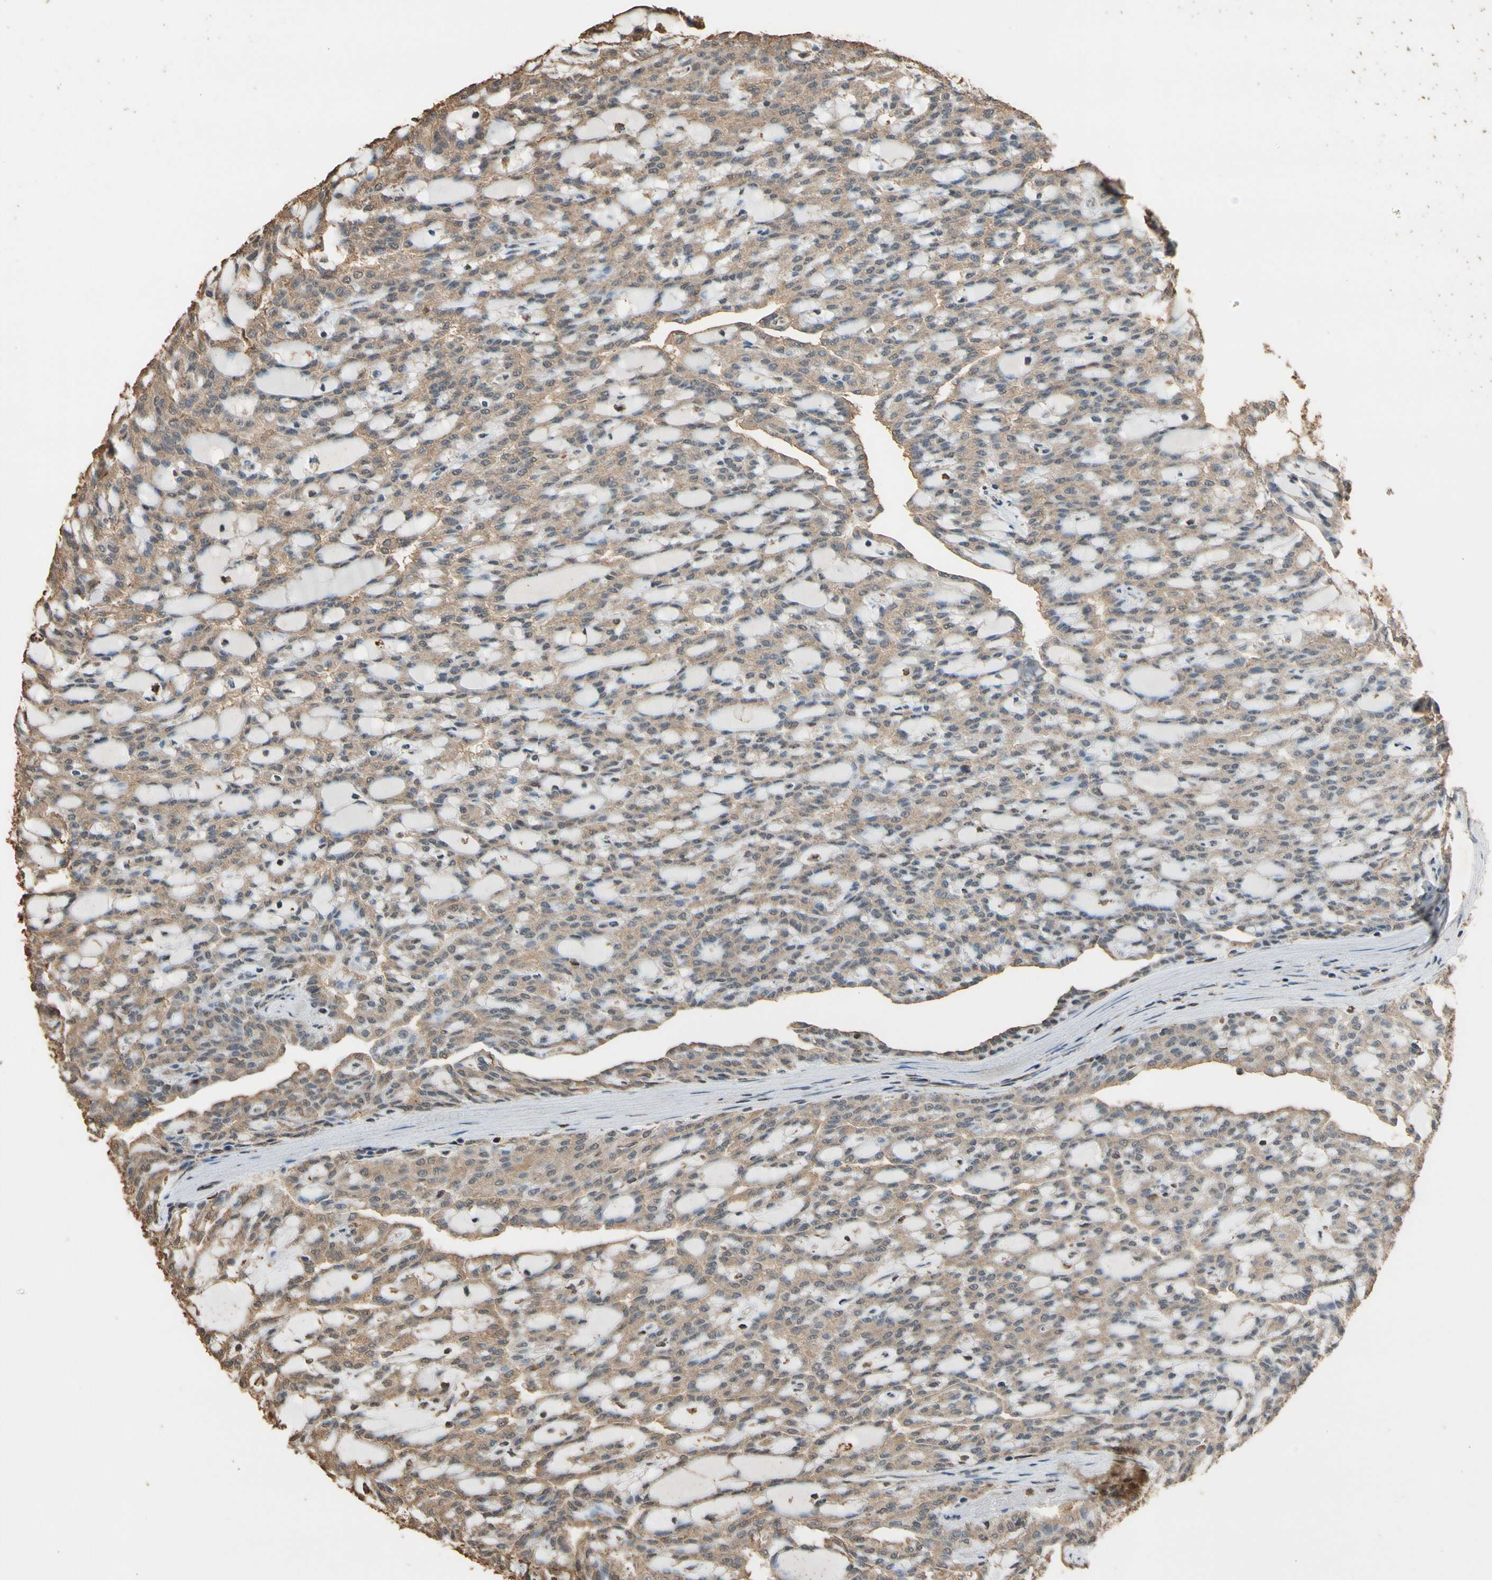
{"staining": {"intensity": "weak", "quantity": ">75%", "location": "cytoplasmic/membranous"}, "tissue": "renal cancer", "cell_type": "Tumor cells", "image_type": "cancer", "snomed": [{"axis": "morphology", "description": "Adenocarcinoma, NOS"}, {"axis": "topography", "description": "Kidney"}], "caption": "High-magnification brightfield microscopy of renal cancer (adenocarcinoma) stained with DAB (3,3'-diaminobenzidine) (brown) and counterstained with hematoxylin (blue). tumor cells exhibit weak cytoplasmic/membranous positivity is seen in approximately>75% of cells.", "gene": "TNFSF13B", "patient": {"sex": "male", "age": 63}}